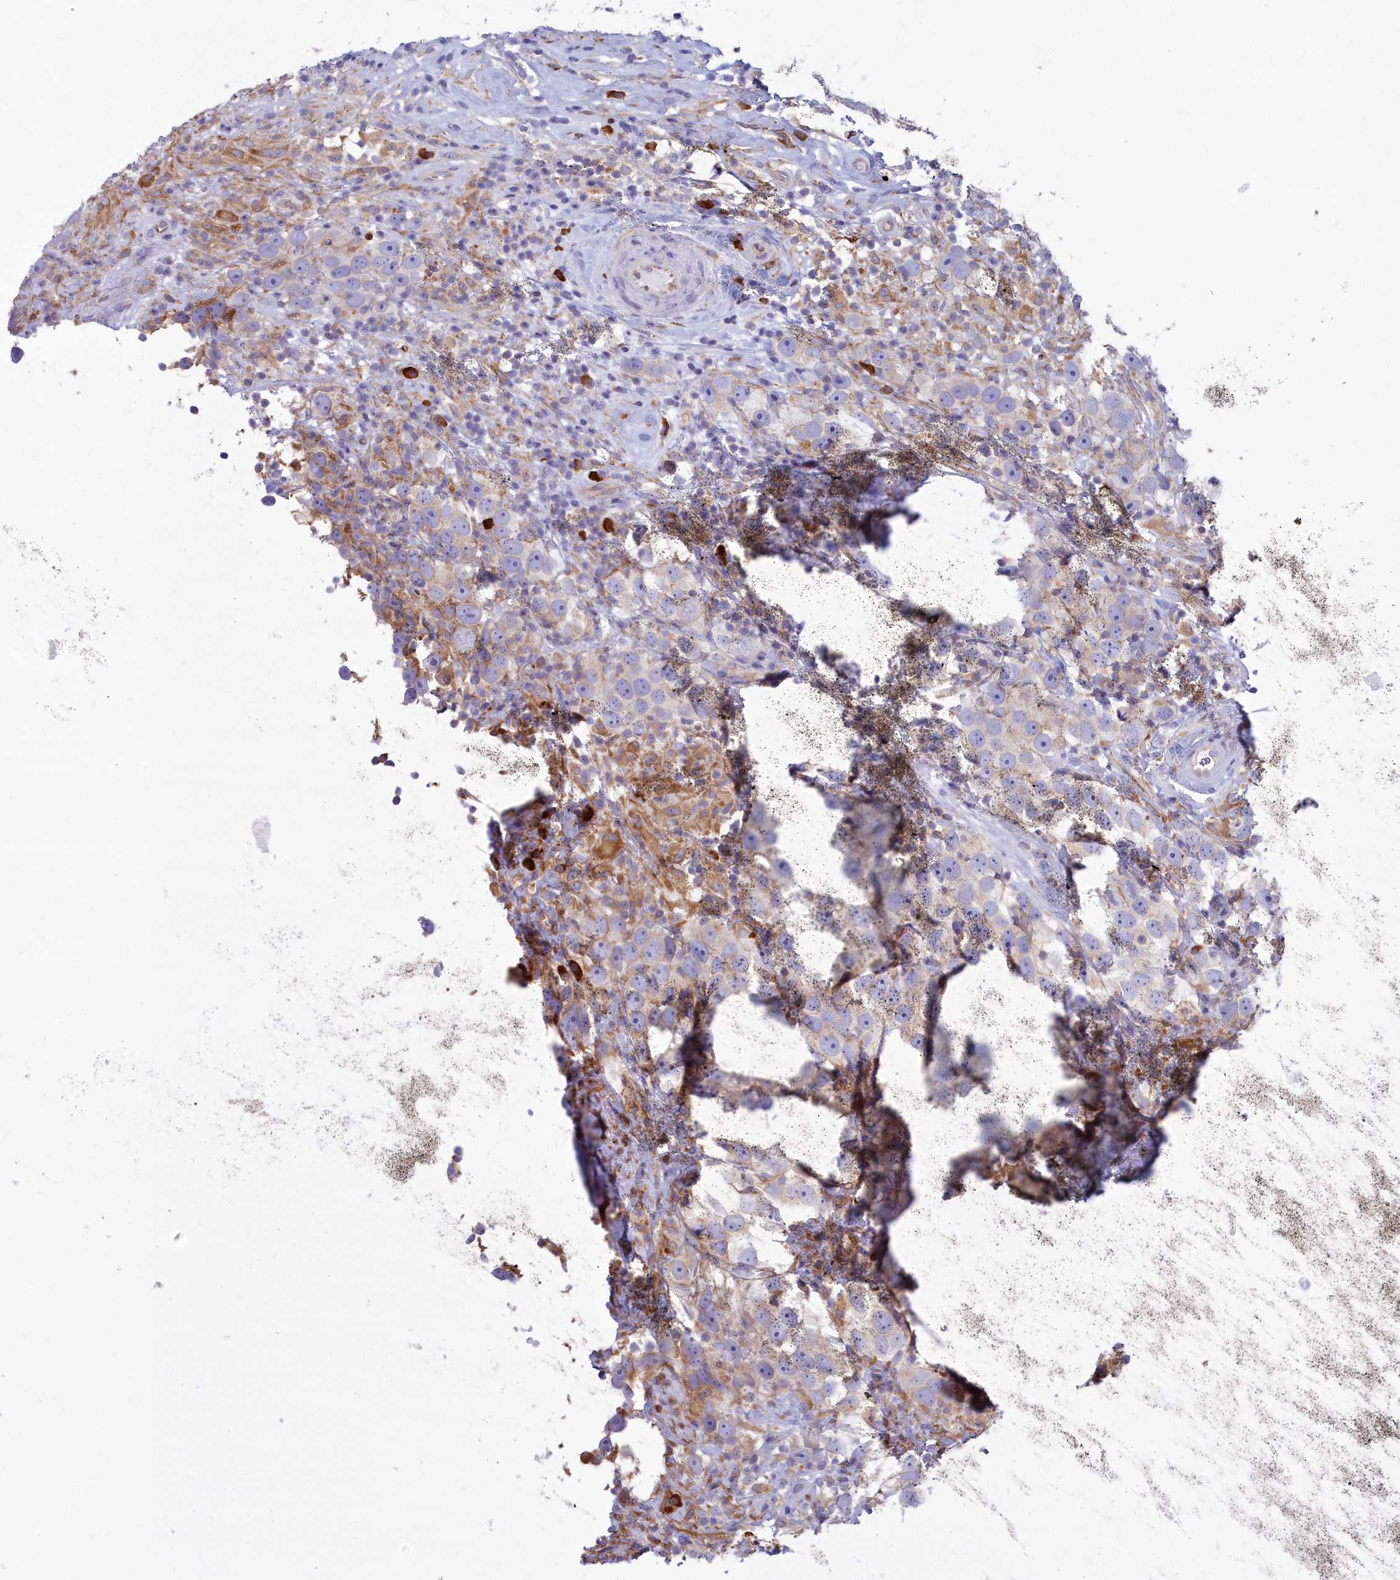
{"staining": {"intensity": "weak", "quantity": "25%-75%", "location": "cytoplasmic/membranous"}, "tissue": "testis cancer", "cell_type": "Tumor cells", "image_type": "cancer", "snomed": [{"axis": "morphology", "description": "Seminoma, NOS"}, {"axis": "topography", "description": "Testis"}], "caption": "Immunohistochemical staining of testis cancer displays weak cytoplasmic/membranous protein expression in about 25%-75% of tumor cells.", "gene": "HM13", "patient": {"sex": "male", "age": 49}}